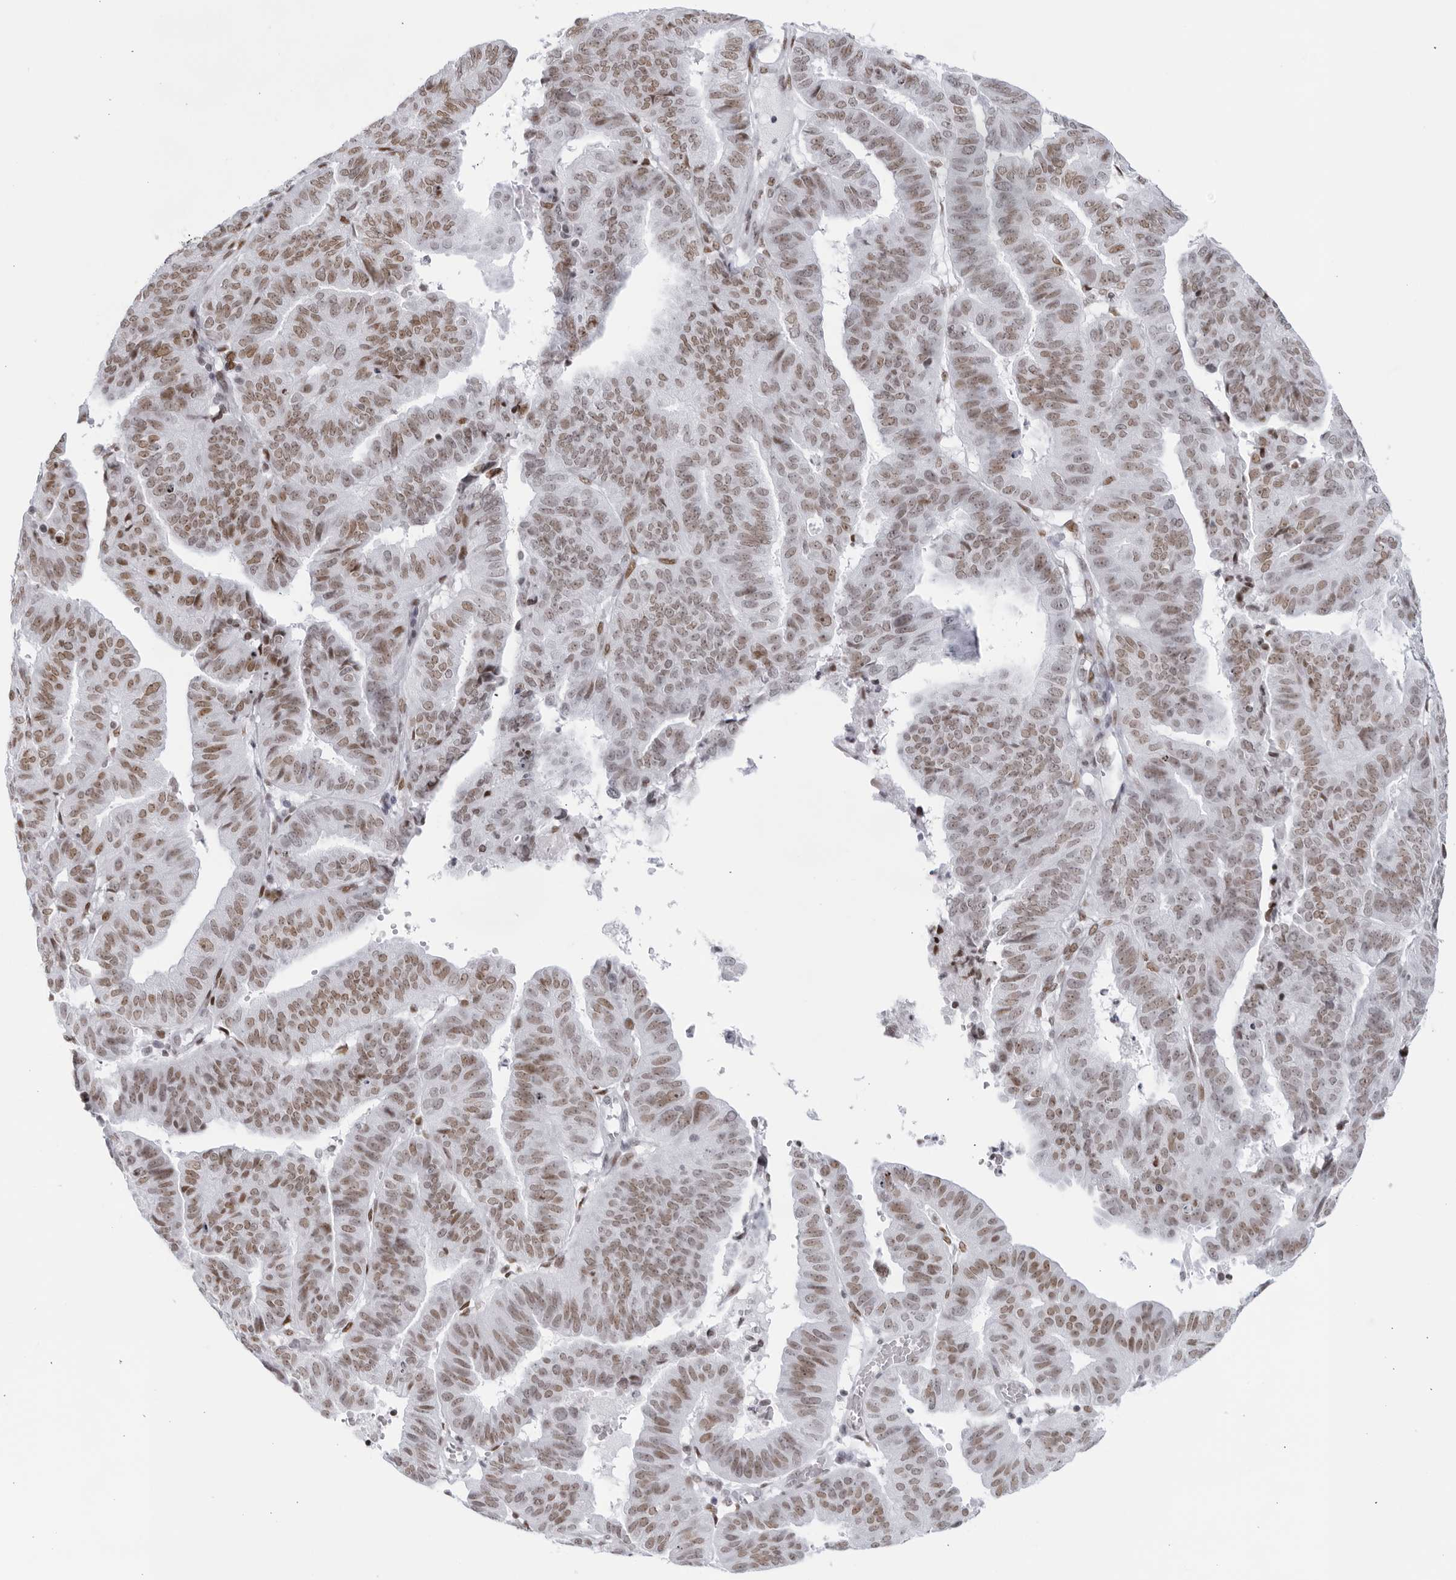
{"staining": {"intensity": "moderate", "quantity": ">75%", "location": "nuclear"}, "tissue": "endometrial cancer", "cell_type": "Tumor cells", "image_type": "cancer", "snomed": [{"axis": "morphology", "description": "Adenocarcinoma, NOS"}, {"axis": "topography", "description": "Uterus"}], "caption": "Protein expression analysis of human adenocarcinoma (endometrial) reveals moderate nuclear positivity in approximately >75% of tumor cells.", "gene": "HP1BP3", "patient": {"sex": "female", "age": 77}}